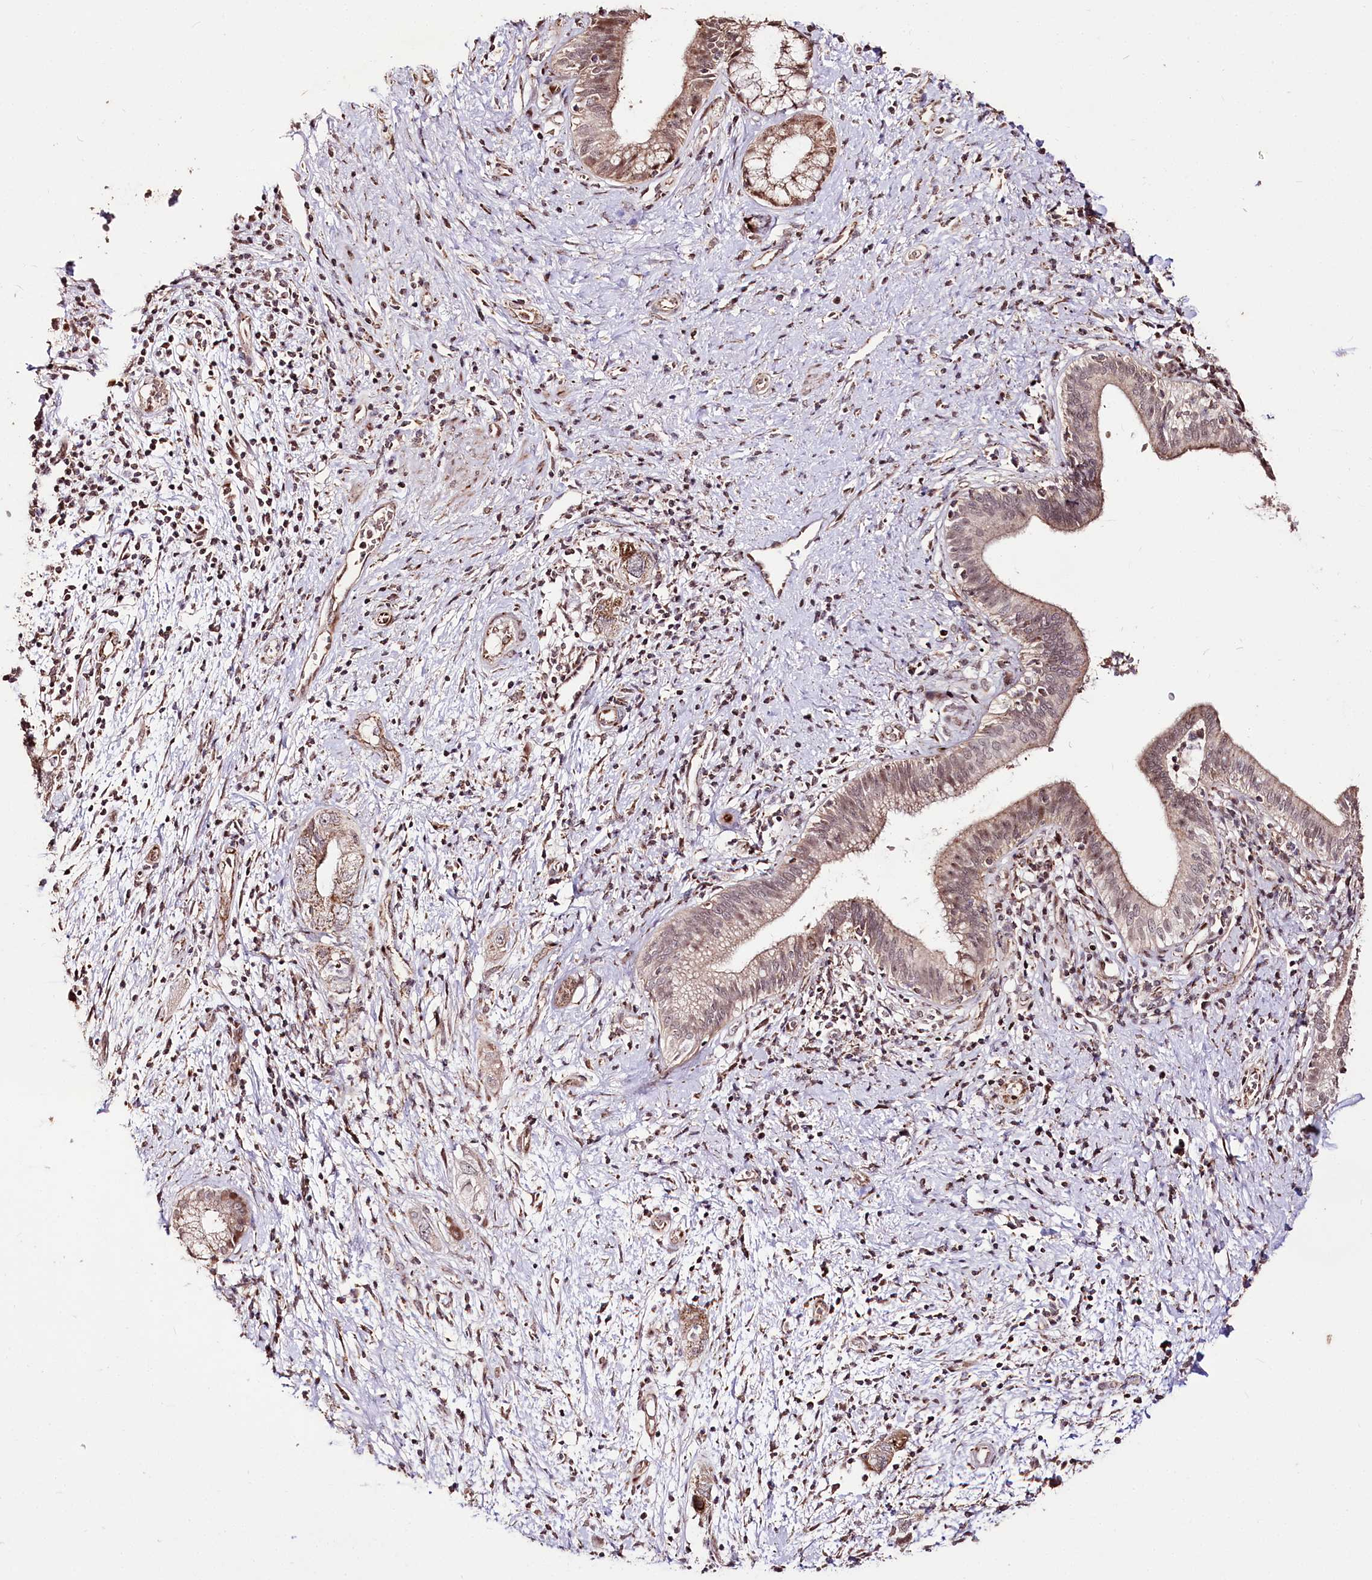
{"staining": {"intensity": "weak", "quantity": "25%-75%", "location": "cytoplasmic/membranous"}, "tissue": "pancreatic cancer", "cell_type": "Tumor cells", "image_type": "cancer", "snomed": [{"axis": "morphology", "description": "Adenocarcinoma, NOS"}, {"axis": "topography", "description": "Pancreas"}], "caption": "Immunohistochemical staining of pancreatic adenocarcinoma demonstrates weak cytoplasmic/membranous protein positivity in about 25%-75% of tumor cells.", "gene": "CARD19", "patient": {"sex": "female", "age": 73}}